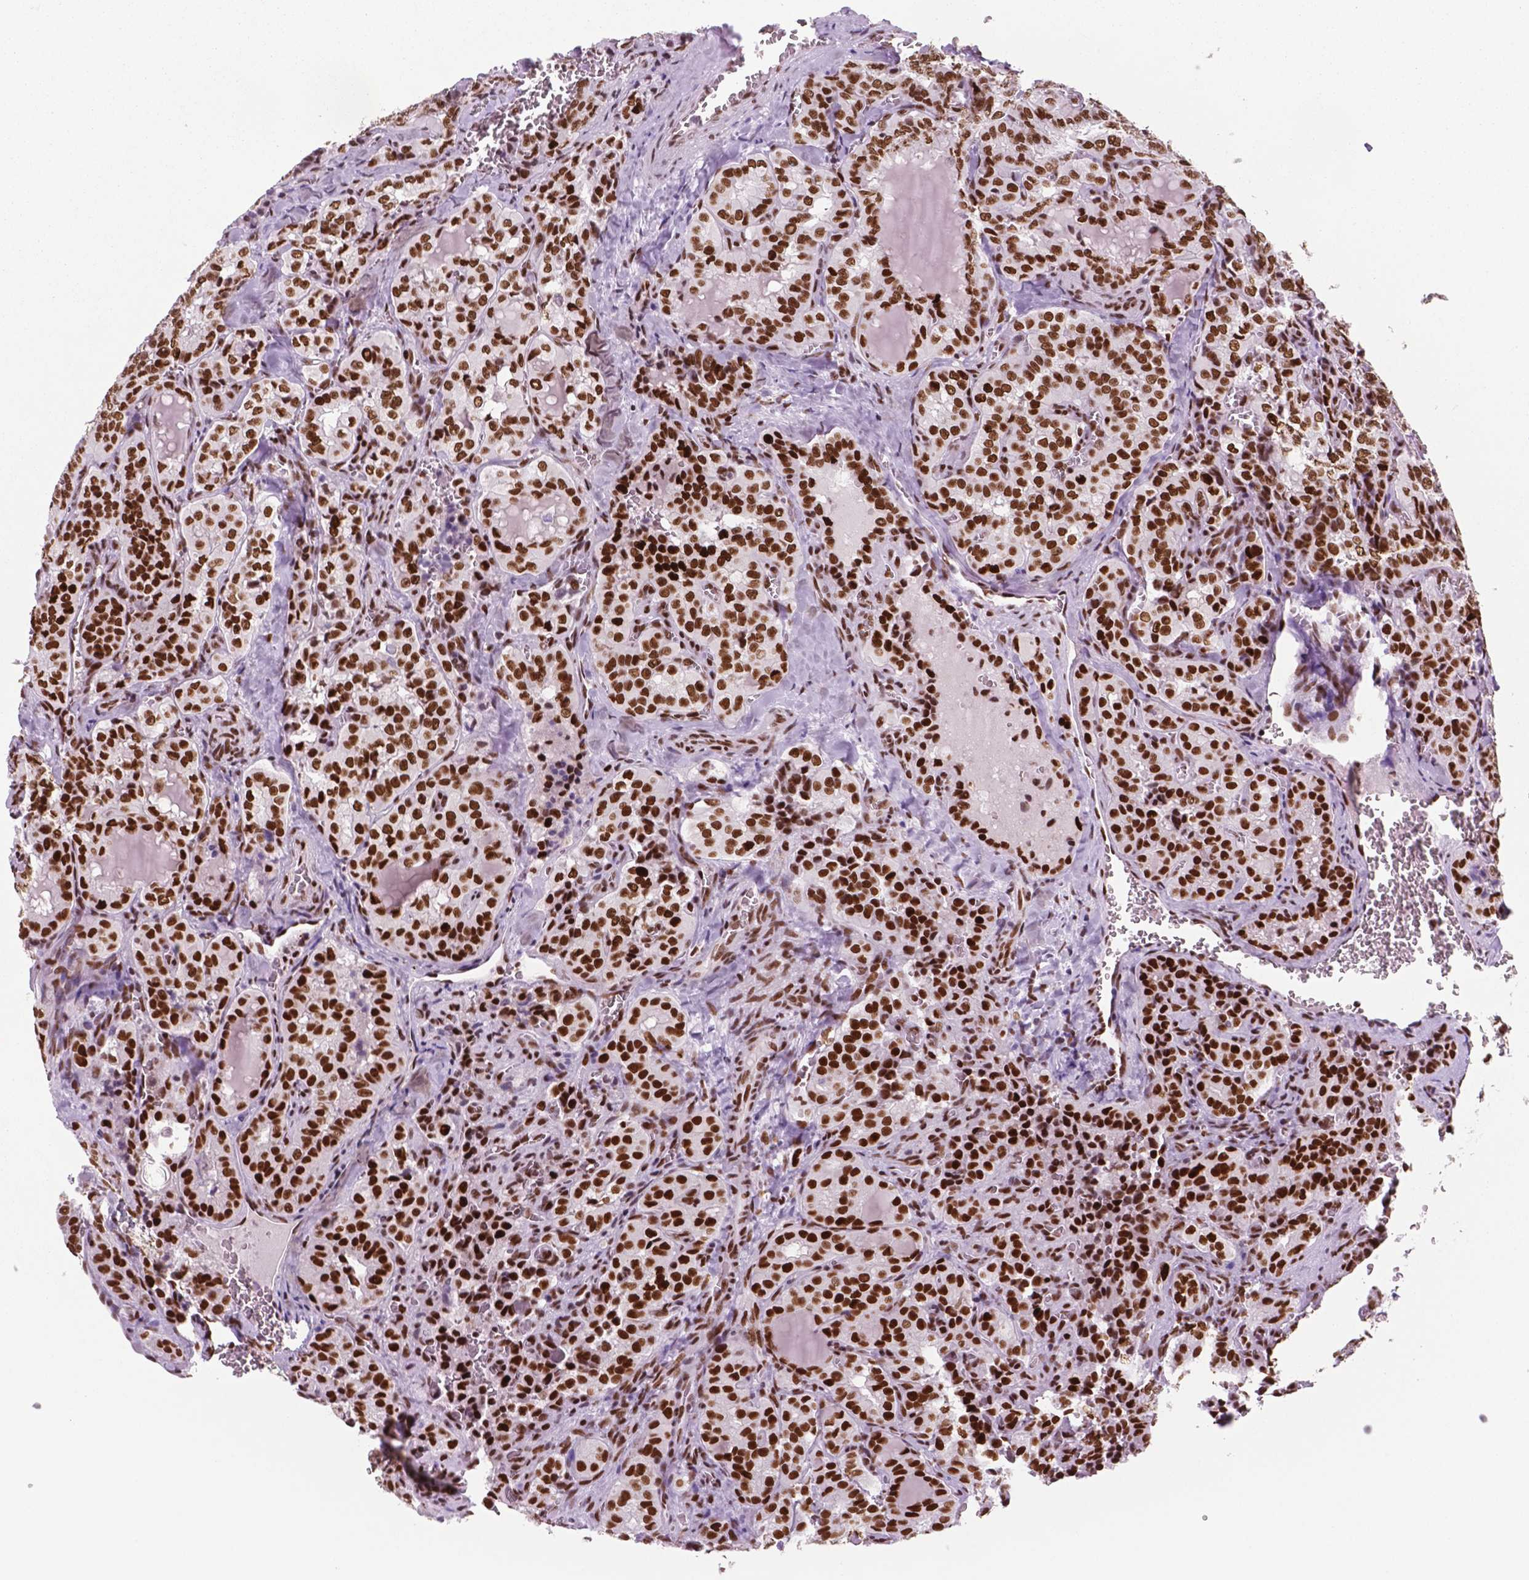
{"staining": {"intensity": "strong", "quantity": ">75%", "location": "nuclear"}, "tissue": "thyroid cancer", "cell_type": "Tumor cells", "image_type": "cancer", "snomed": [{"axis": "morphology", "description": "Papillary adenocarcinoma, NOS"}, {"axis": "topography", "description": "Thyroid gland"}], "caption": "Papillary adenocarcinoma (thyroid) was stained to show a protein in brown. There is high levels of strong nuclear expression in approximately >75% of tumor cells.", "gene": "MSH6", "patient": {"sex": "female", "age": 41}}